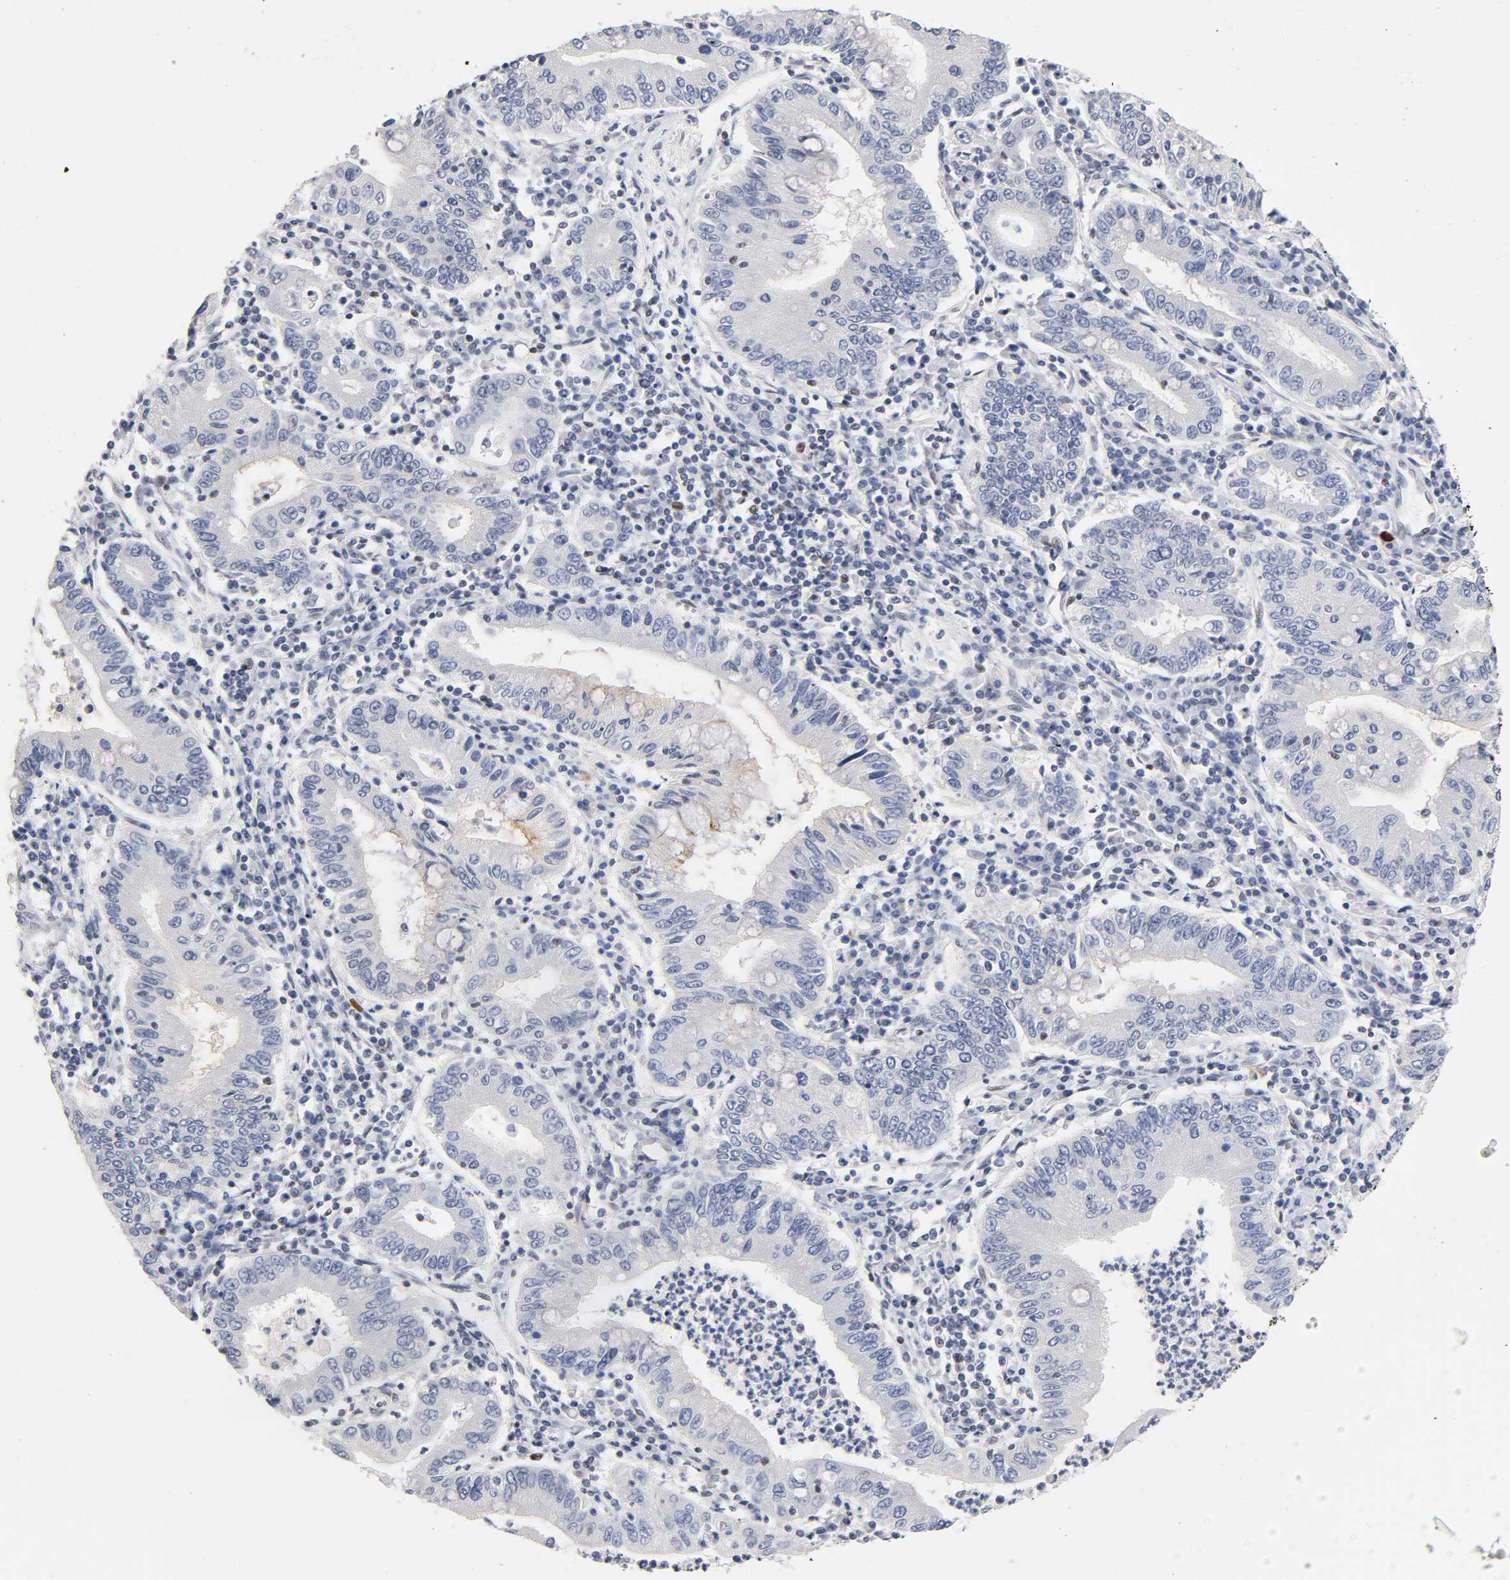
{"staining": {"intensity": "negative", "quantity": "none", "location": "none"}, "tissue": "stomach cancer", "cell_type": "Tumor cells", "image_type": "cancer", "snomed": [{"axis": "morphology", "description": "Normal tissue, NOS"}, {"axis": "morphology", "description": "Adenocarcinoma, NOS"}, {"axis": "topography", "description": "Esophagus"}, {"axis": "topography", "description": "Stomach, upper"}, {"axis": "topography", "description": "Peripheral nerve tissue"}], "caption": "The histopathology image displays no staining of tumor cells in adenocarcinoma (stomach).", "gene": "NR3C1", "patient": {"sex": "male", "age": 62}}